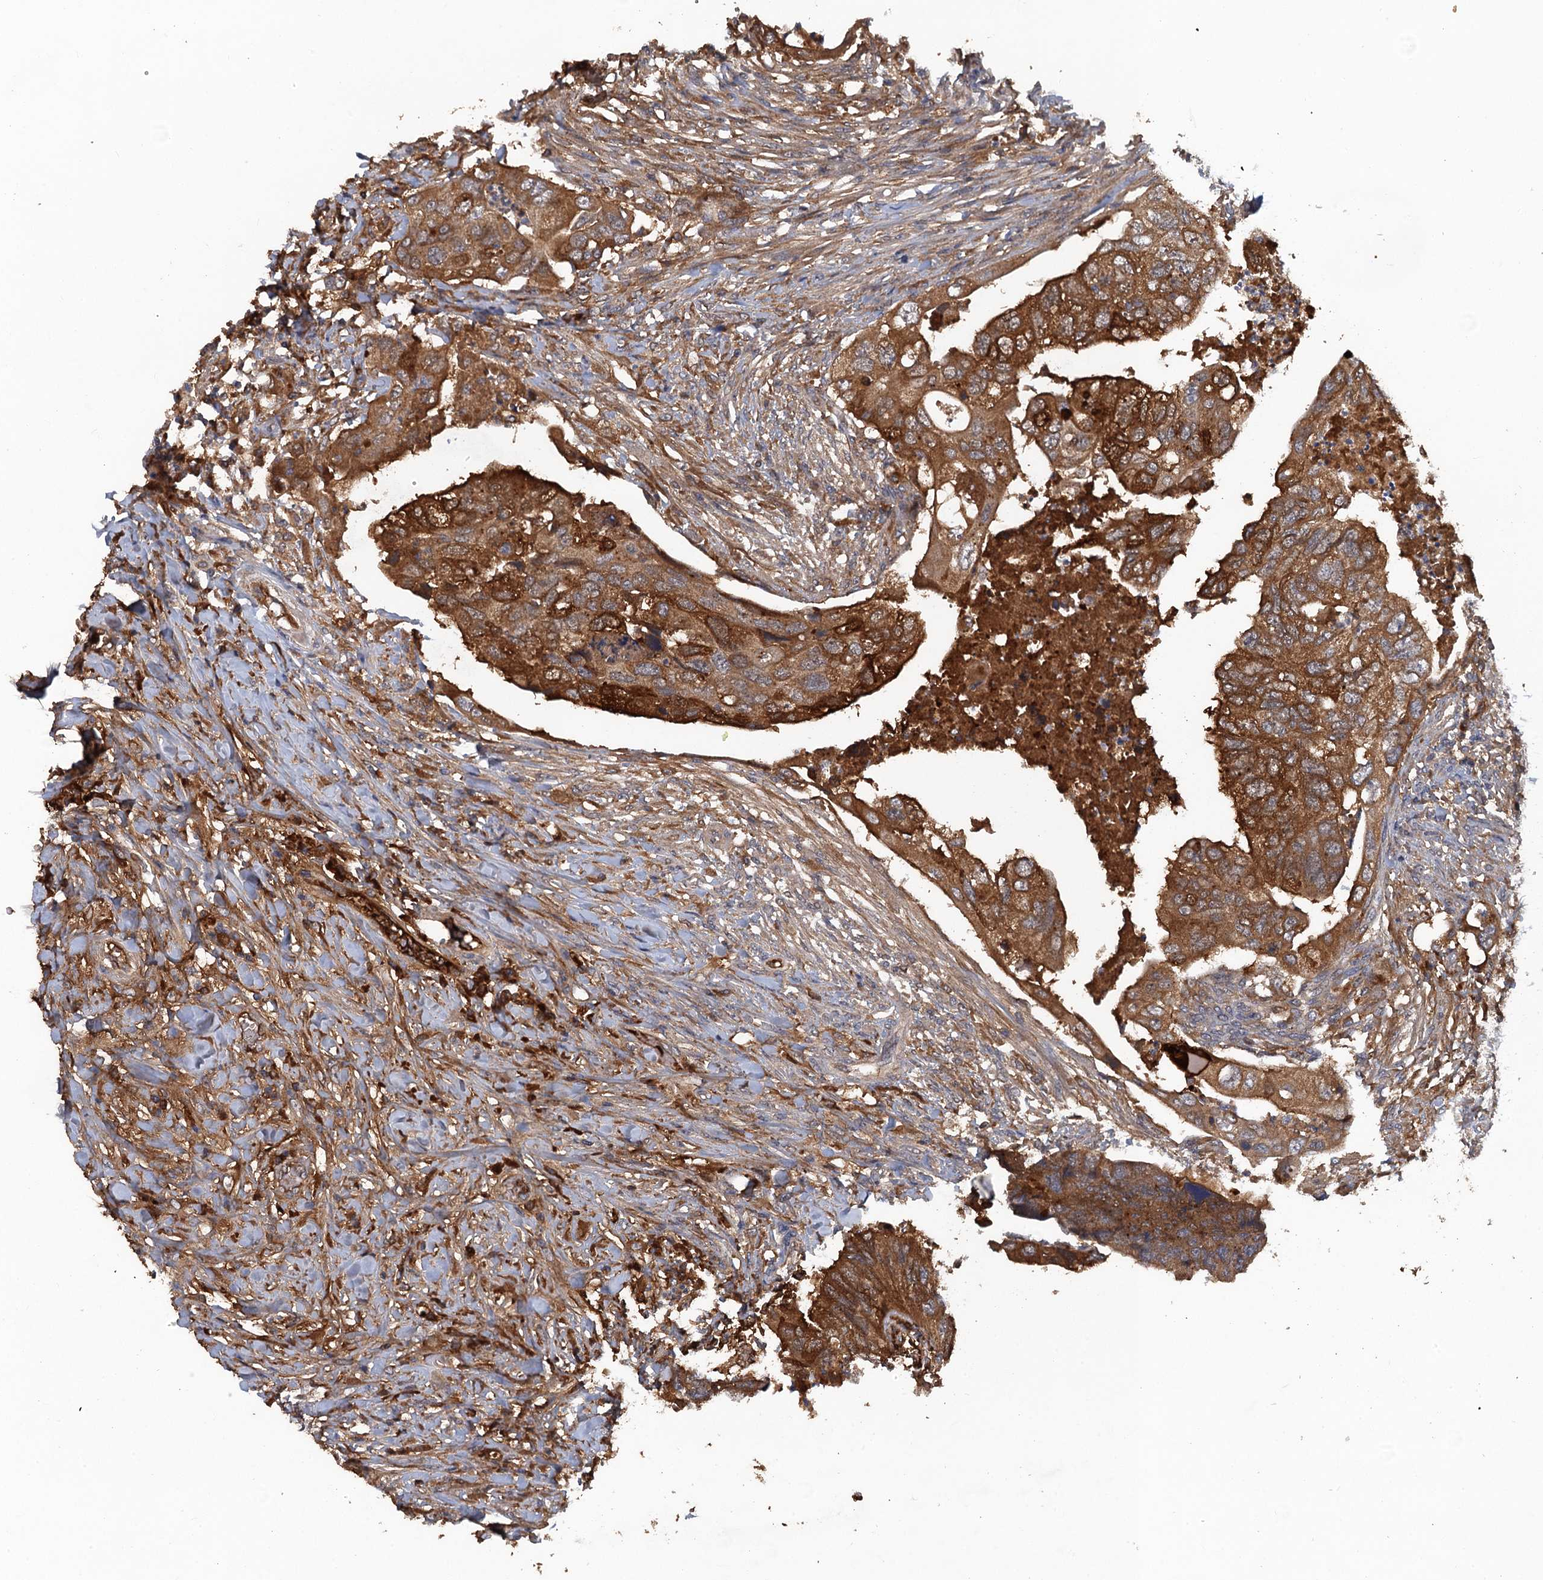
{"staining": {"intensity": "strong", "quantity": ">75%", "location": "cytoplasmic/membranous"}, "tissue": "colorectal cancer", "cell_type": "Tumor cells", "image_type": "cancer", "snomed": [{"axis": "morphology", "description": "Adenocarcinoma, NOS"}, {"axis": "topography", "description": "Rectum"}], "caption": "Colorectal cancer (adenocarcinoma) stained for a protein shows strong cytoplasmic/membranous positivity in tumor cells.", "gene": "HAPLN3", "patient": {"sex": "male", "age": 63}}